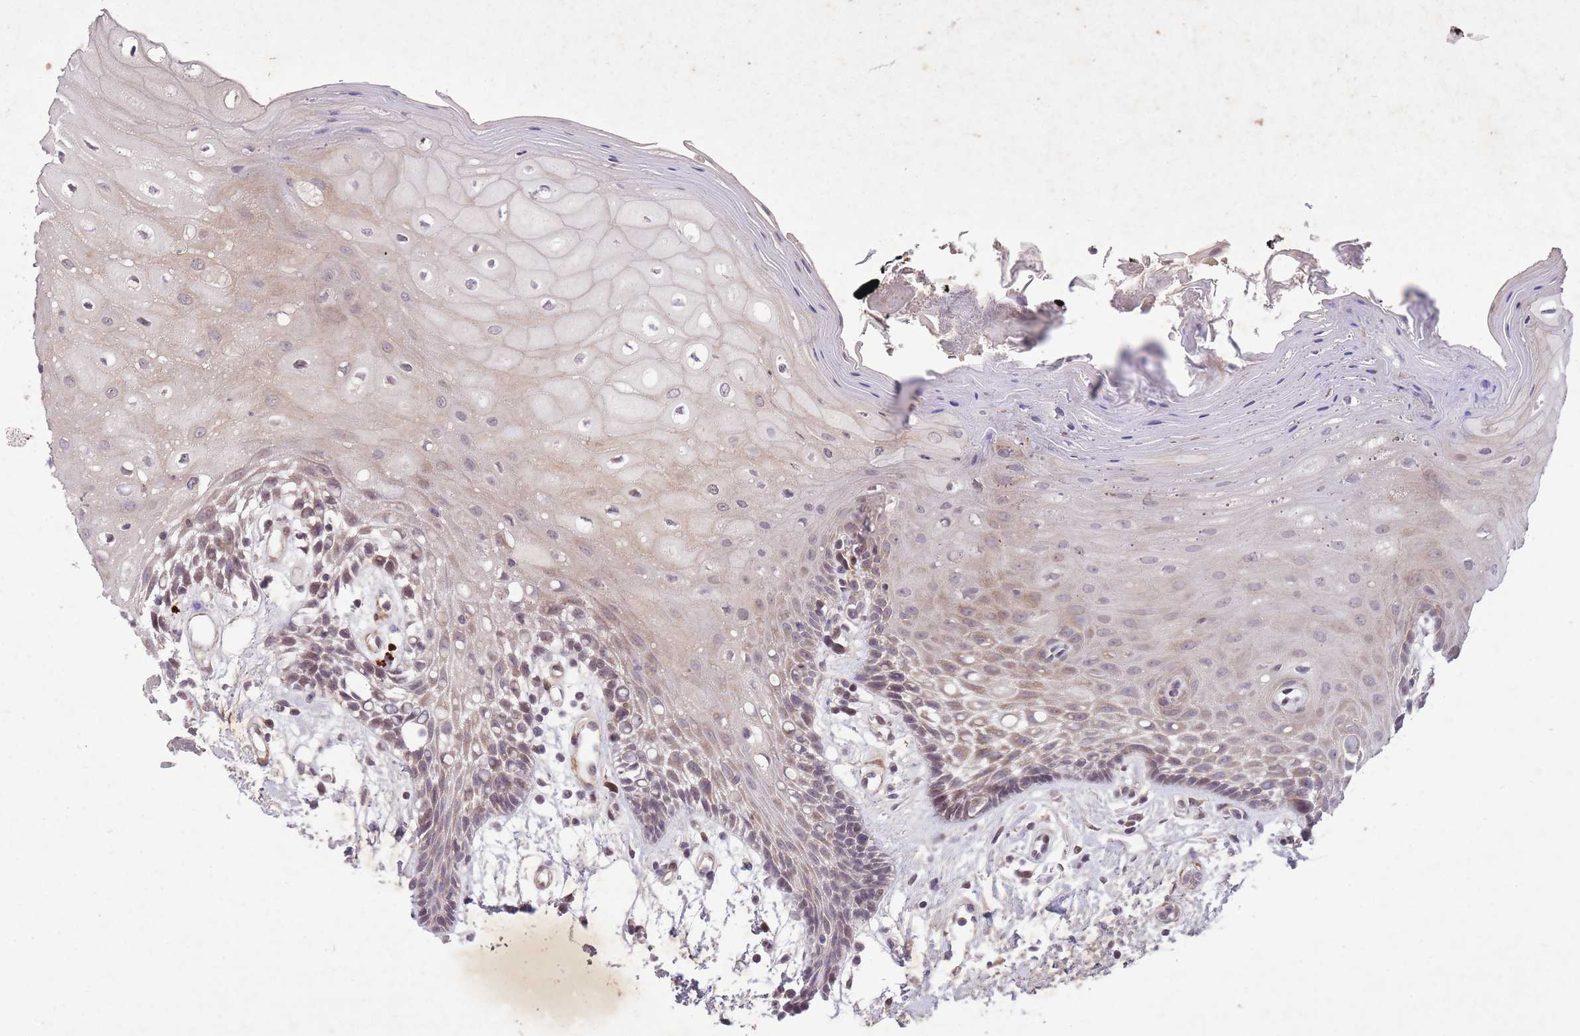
{"staining": {"intensity": "moderate", "quantity": "25%-75%", "location": "cytoplasmic/membranous,nuclear"}, "tissue": "oral mucosa", "cell_type": "Squamous epithelial cells", "image_type": "normal", "snomed": [{"axis": "morphology", "description": "Normal tissue, NOS"}, {"axis": "topography", "description": "Oral tissue"}, {"axis": "topography", "description": "Tounge, NOS"}], "caption": "There is medium levels of moderate cytoplasmic/membranous,nuclear positivity in squamous epithelial cells of unremarkable oral mucosa, as demonstrated by immunohistochemical staining (brown color).", "gene": "CBX6", "patient": {"sex": "female", "age": 59}}